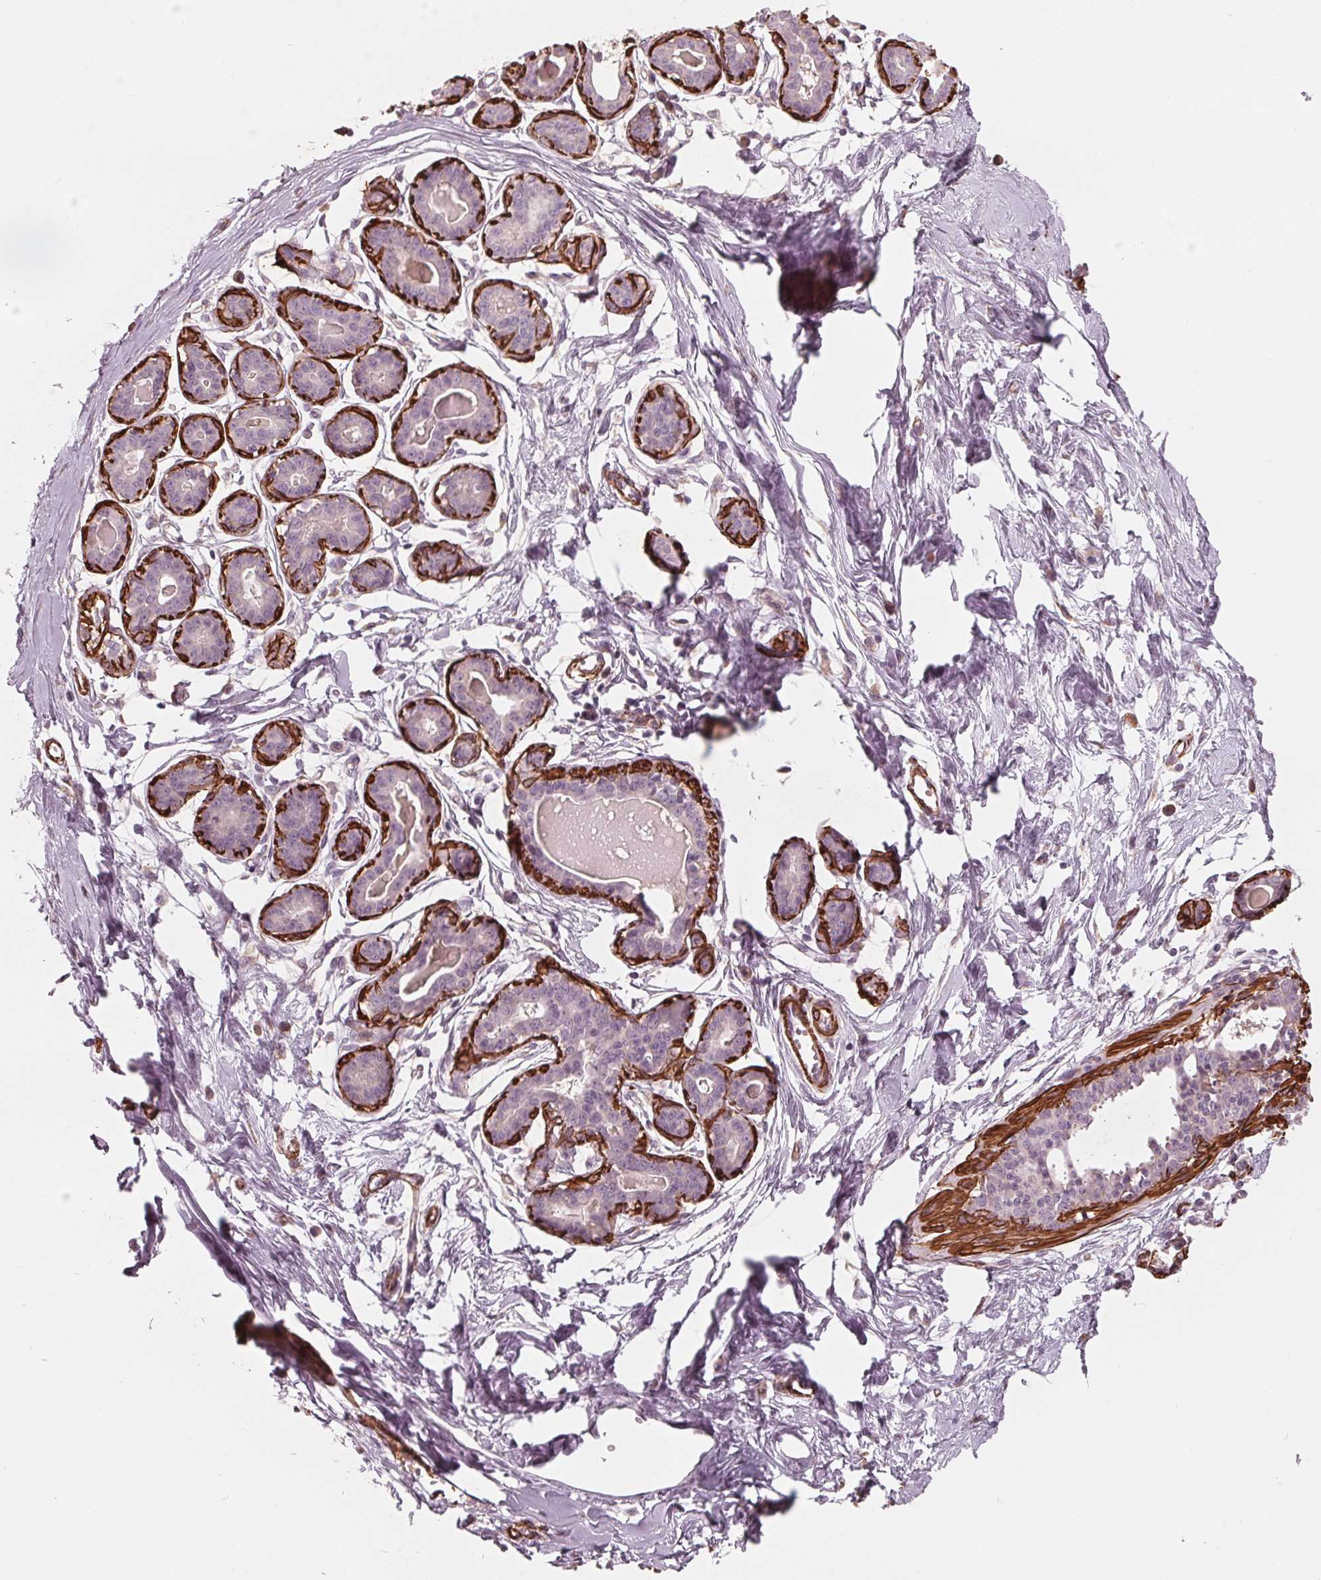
{"staining": {"intensity": "weak", "quantity": "<25%", "location": "cytoplasmic/membranous"}, "tissue": "breast", "cell_type": "Adipocytes", "image_type": "normal", "snomed": [{"axis": "morphology", "description": "Normal tissue, NOS"}, {"axis": "topography", "description": "Breast"}], "caption": "Immunohistochemical staining of unremarkable breast exhibits no significant expression in adipocytes.", "gene": "MIER3", "patient": {"sex": "female", "age": 45}}